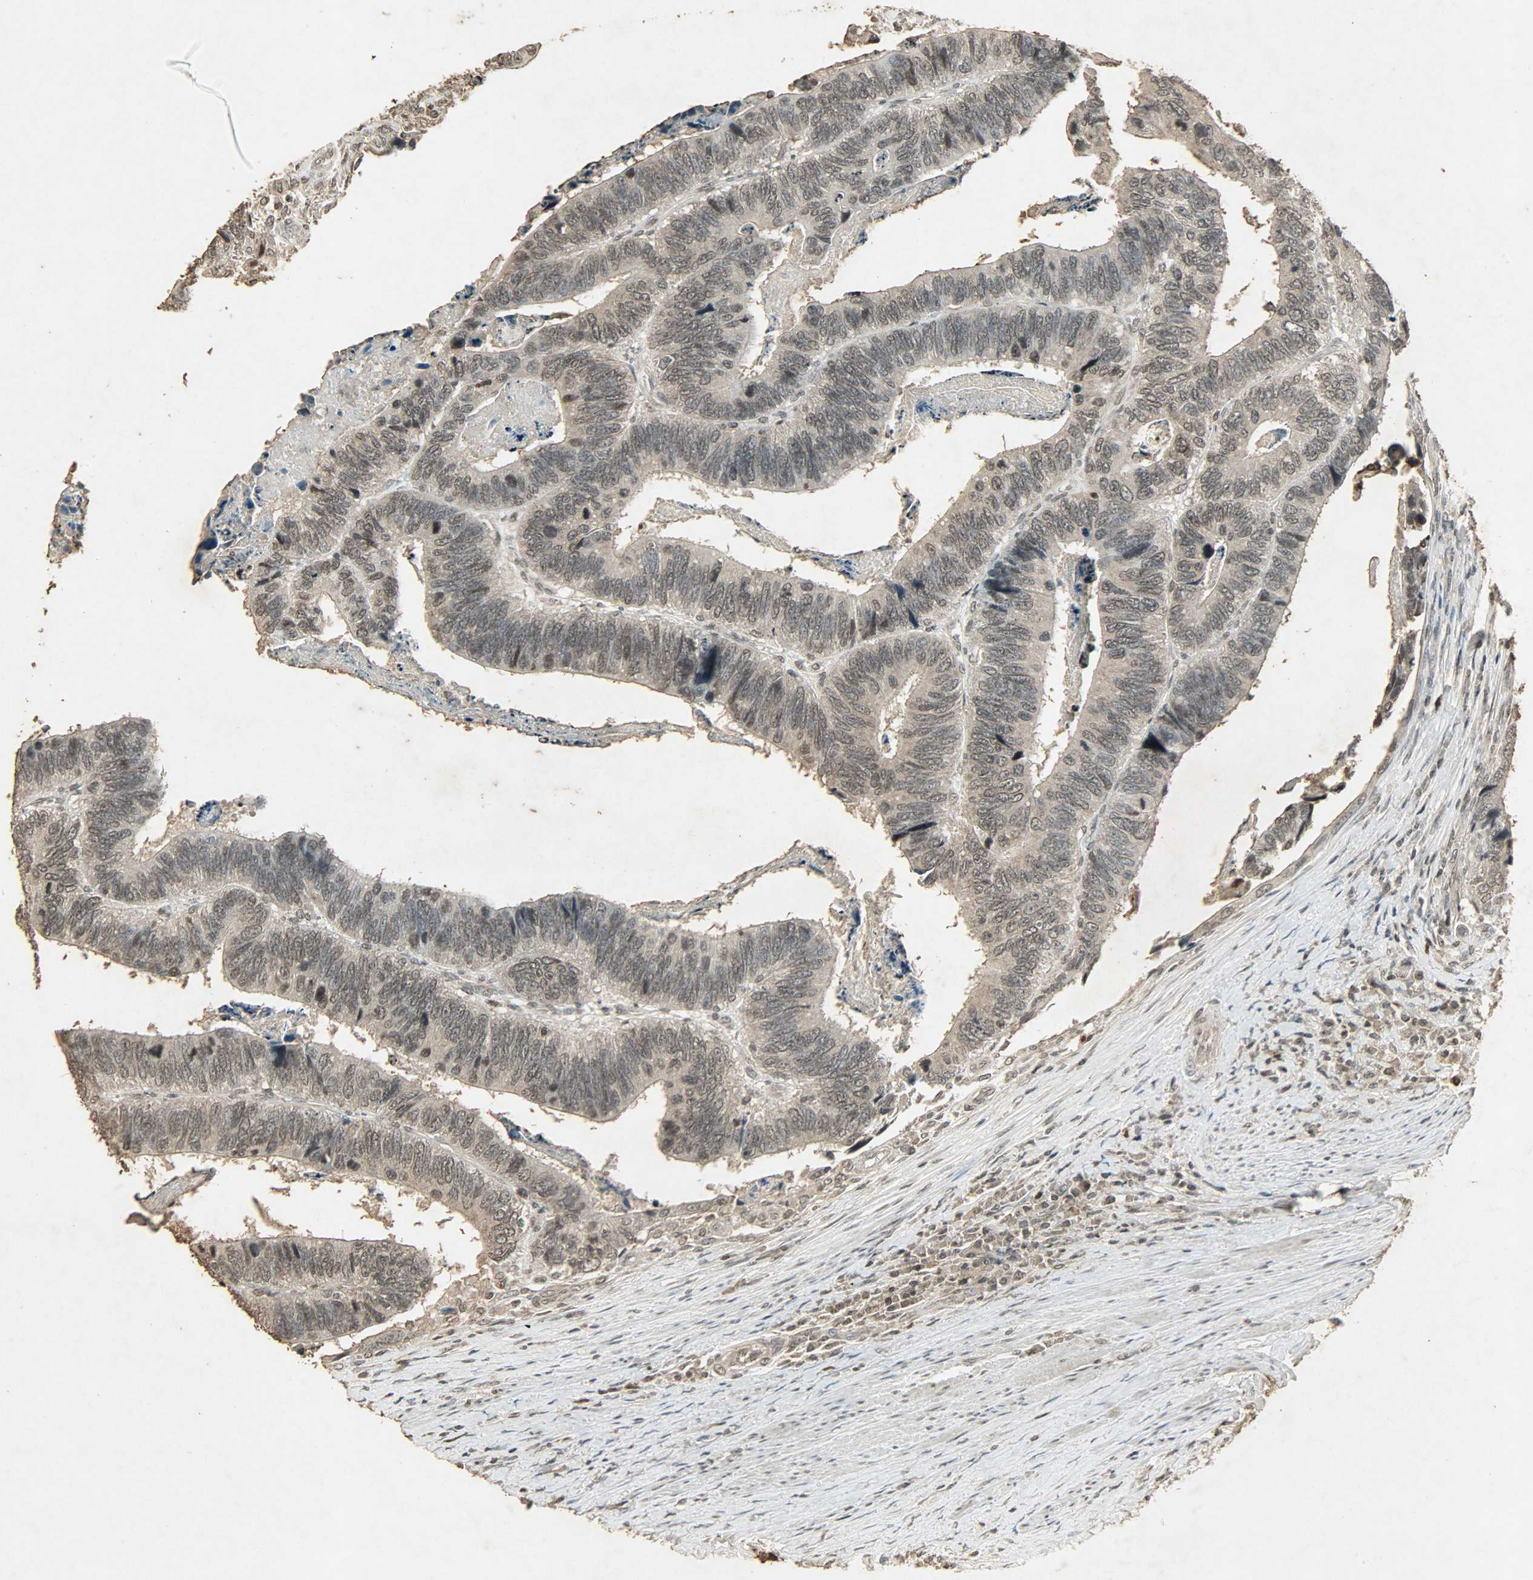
{"staining": {"intensity": "weak", "quantity": ">75%", "location": "cytoplasmic/membranous,nuclear"}, "tissue": "colorectal cancer", "cell_type": "Tumor cells", "image_type": "cancer", "snomed": [{"axis": "morphology", "description": "Adenocarcinoma, NOS"}, {"axis": "topography", "description": "Colon"}], "caption": "Immunohistochemical staining of human adenocarcinoma (colorectal) reveals weak cytoplasmic/membranous and nuclear protein expression in approximately >75% of tumor cells.", "gene": "PPP3R1", "patient": {"sex": "male", "age": 72}}